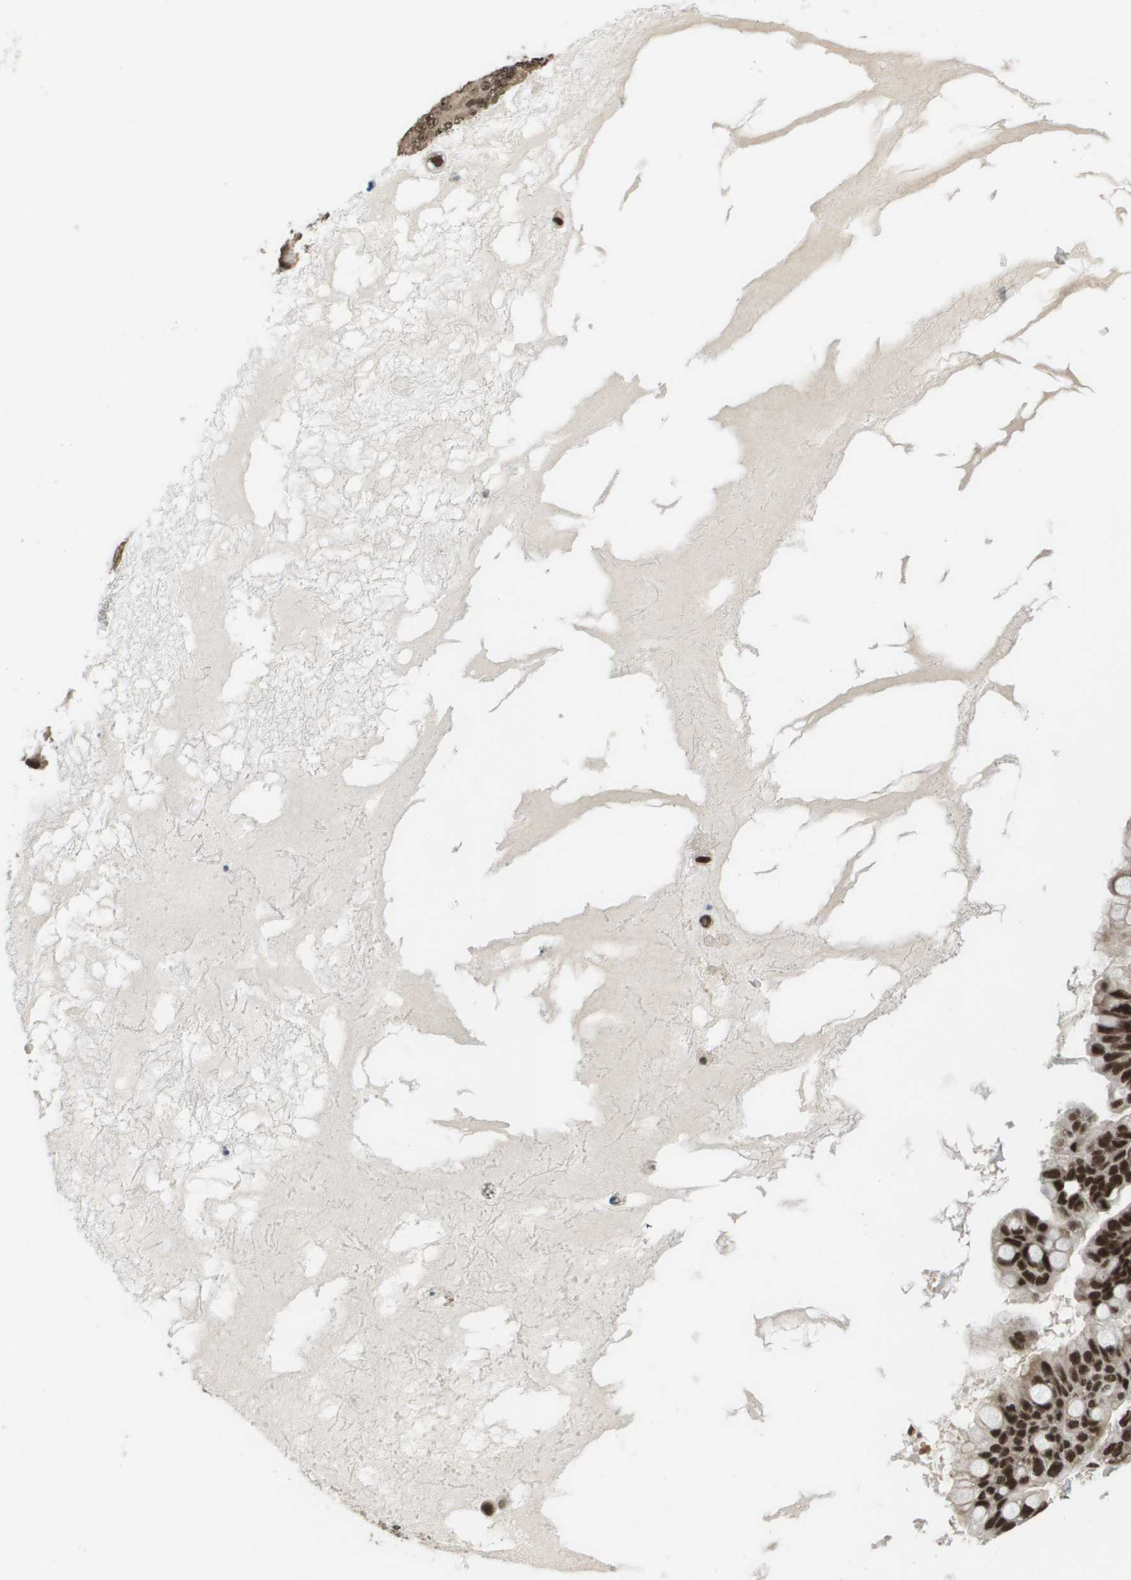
{"staining": {"intensity": "strong", "quantity": ">75%", "location": "nuclear"}, "tissue": "ovarian cancer", "cell_type": "Tumor cells", "image_type": "cancer", "snomed": [{"axis": "morphology", "description": "Cystadenocarcinoma, mucinous, NOS"}, {"axis": "topography", "description": "Ovary"}], "caption": "The photomicrograph reveals staining of ovarian mucinous cystadenocarcinoma, revealing strong nuclear protein positivity (brown color) within tumor cells.", "gene": "PRCC", "patient": {"sex": "female", "age": 80}}